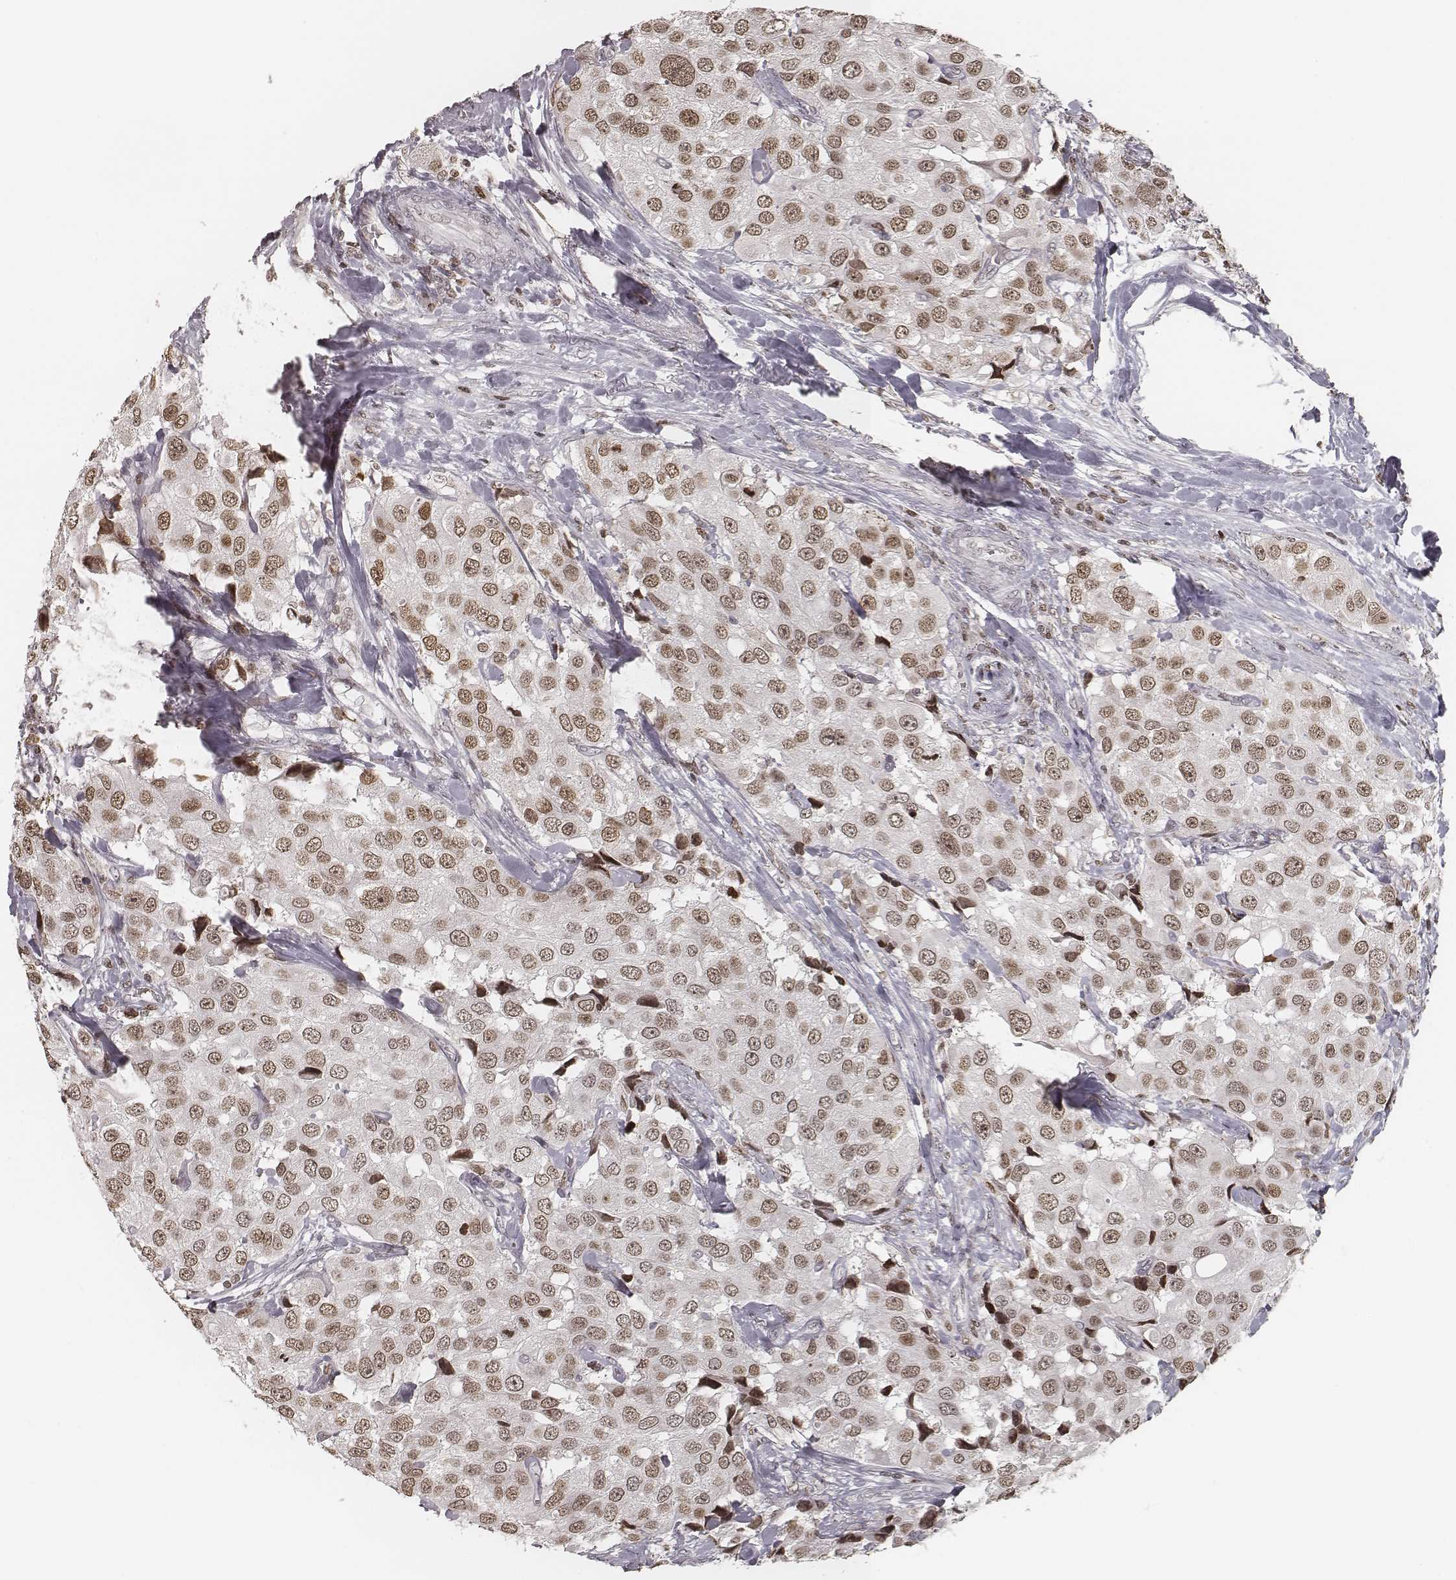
{"staining": {"intensity": "moderate", "quantity": ">75%", "location": "nuclear"}, "tissue": "urothelial cancer", "cell_type": "Tumor cells", "image_type": "cancer", "snomed": [{"axis": "morphology", "description": "Urothelial carcinoma, High grade"}, {"axis": "topography", "description": "Urinary bladder"}], "caption": "An IHC image of tumor tissue is shown. Protein staining in brown shows moderate nuclear positivity in high-grade urothelial carcinoma within tumor cells. The staining was performed using DAB (3,3'-diaminobenzidine), with brown indicating positive protein expression. Nuclei are stained blue with hematoxylin.", "gene": "HMGA2", "patient": {"sex": "female", "age": 64}}